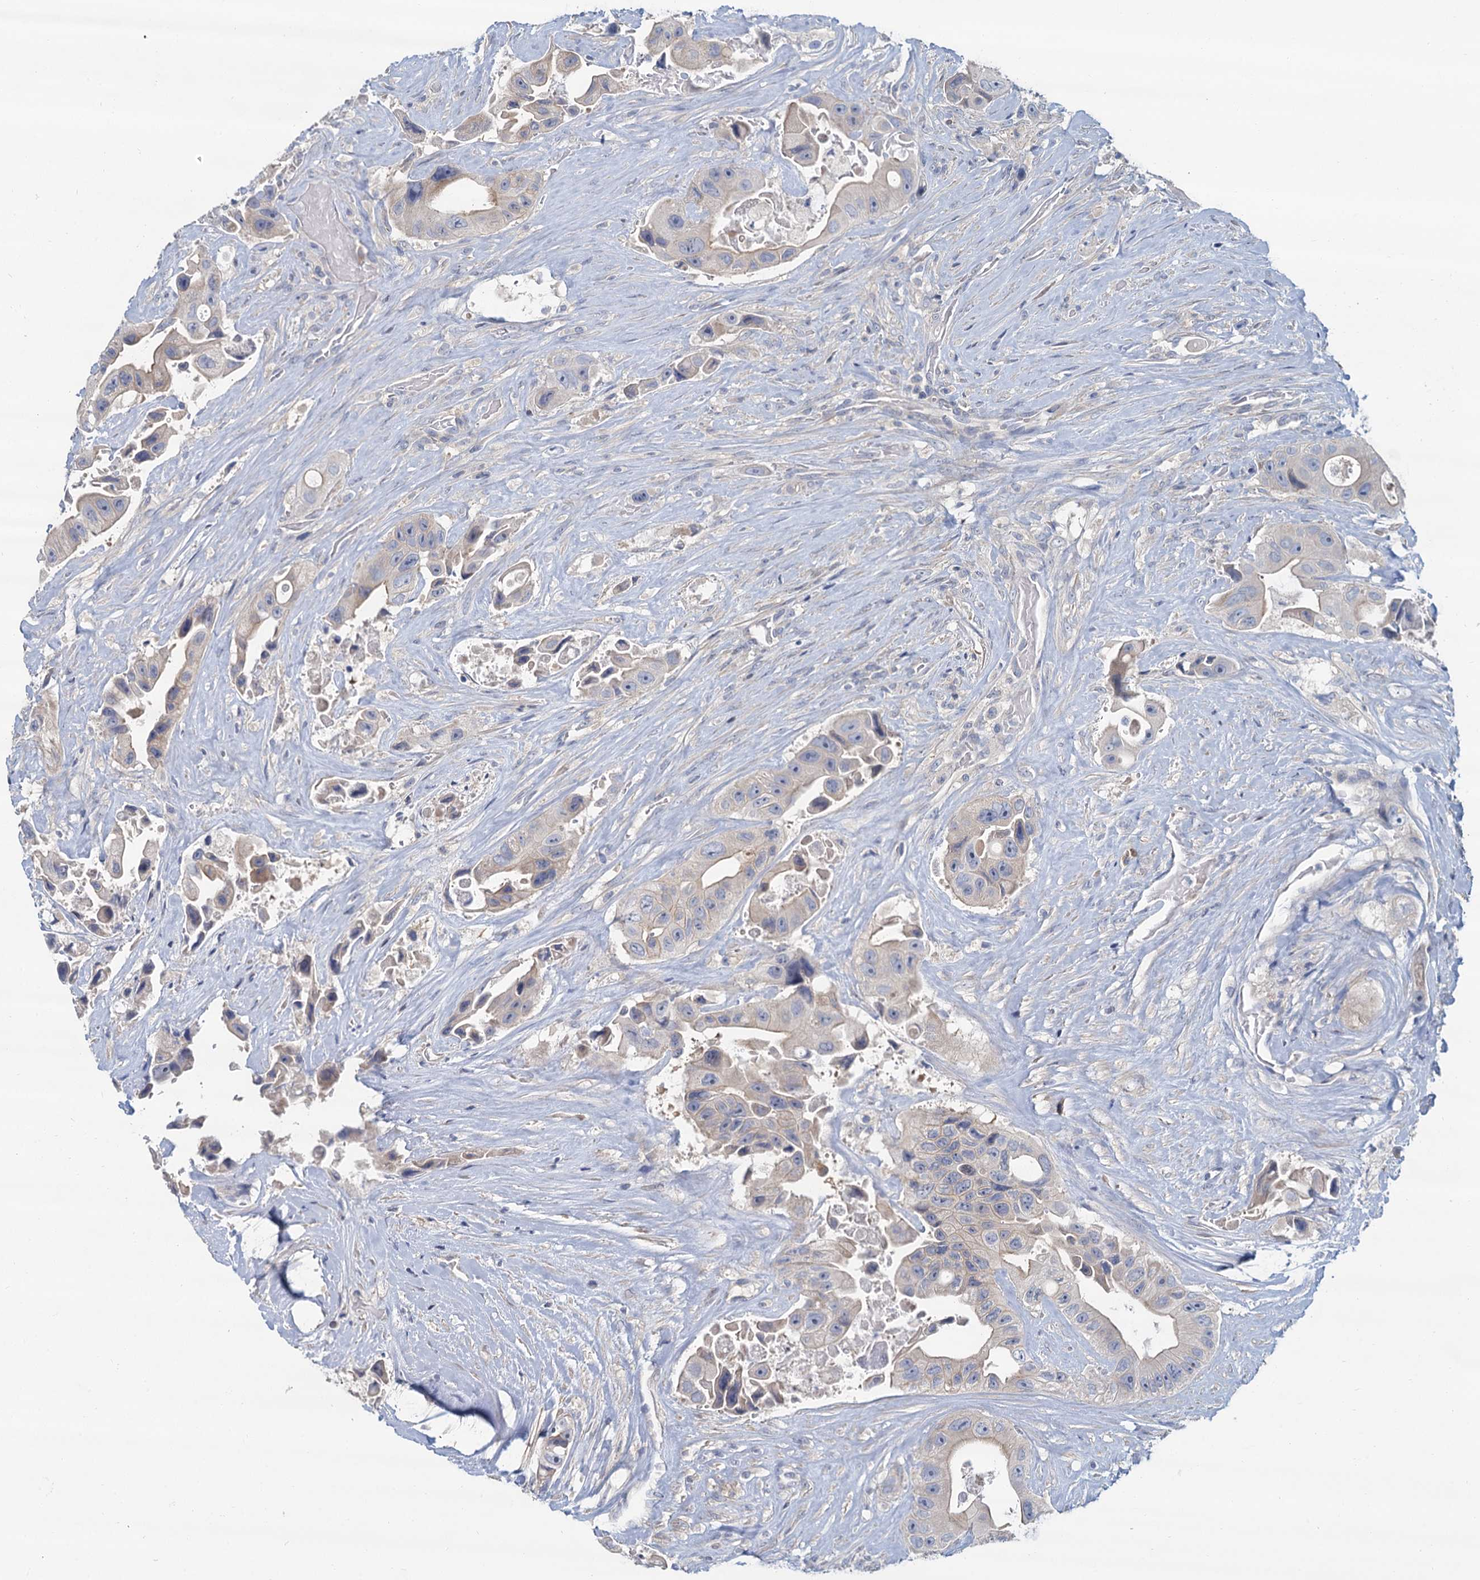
{"staining": {"intensity": "negative", "quantity": "none", "location": "none"}, "tissue": "colorectal cancer", "cell_type": "Tumor cells", "image_type": "cancer", "snomed": [{"axis": "morphology", "description": "Adenocarcinoma, NOS"}, {"axis": "topography", "description": "Colon"}], "caption": "Immunohistochemistry histopathology image of neoplastic tissue: colorectal cancer (adenocarcinoma) stained with DAB exhibits no significant protein staining in tumor cells.", "gene": "ACSM3", "patient": {"sex": "female", "age": 46}}